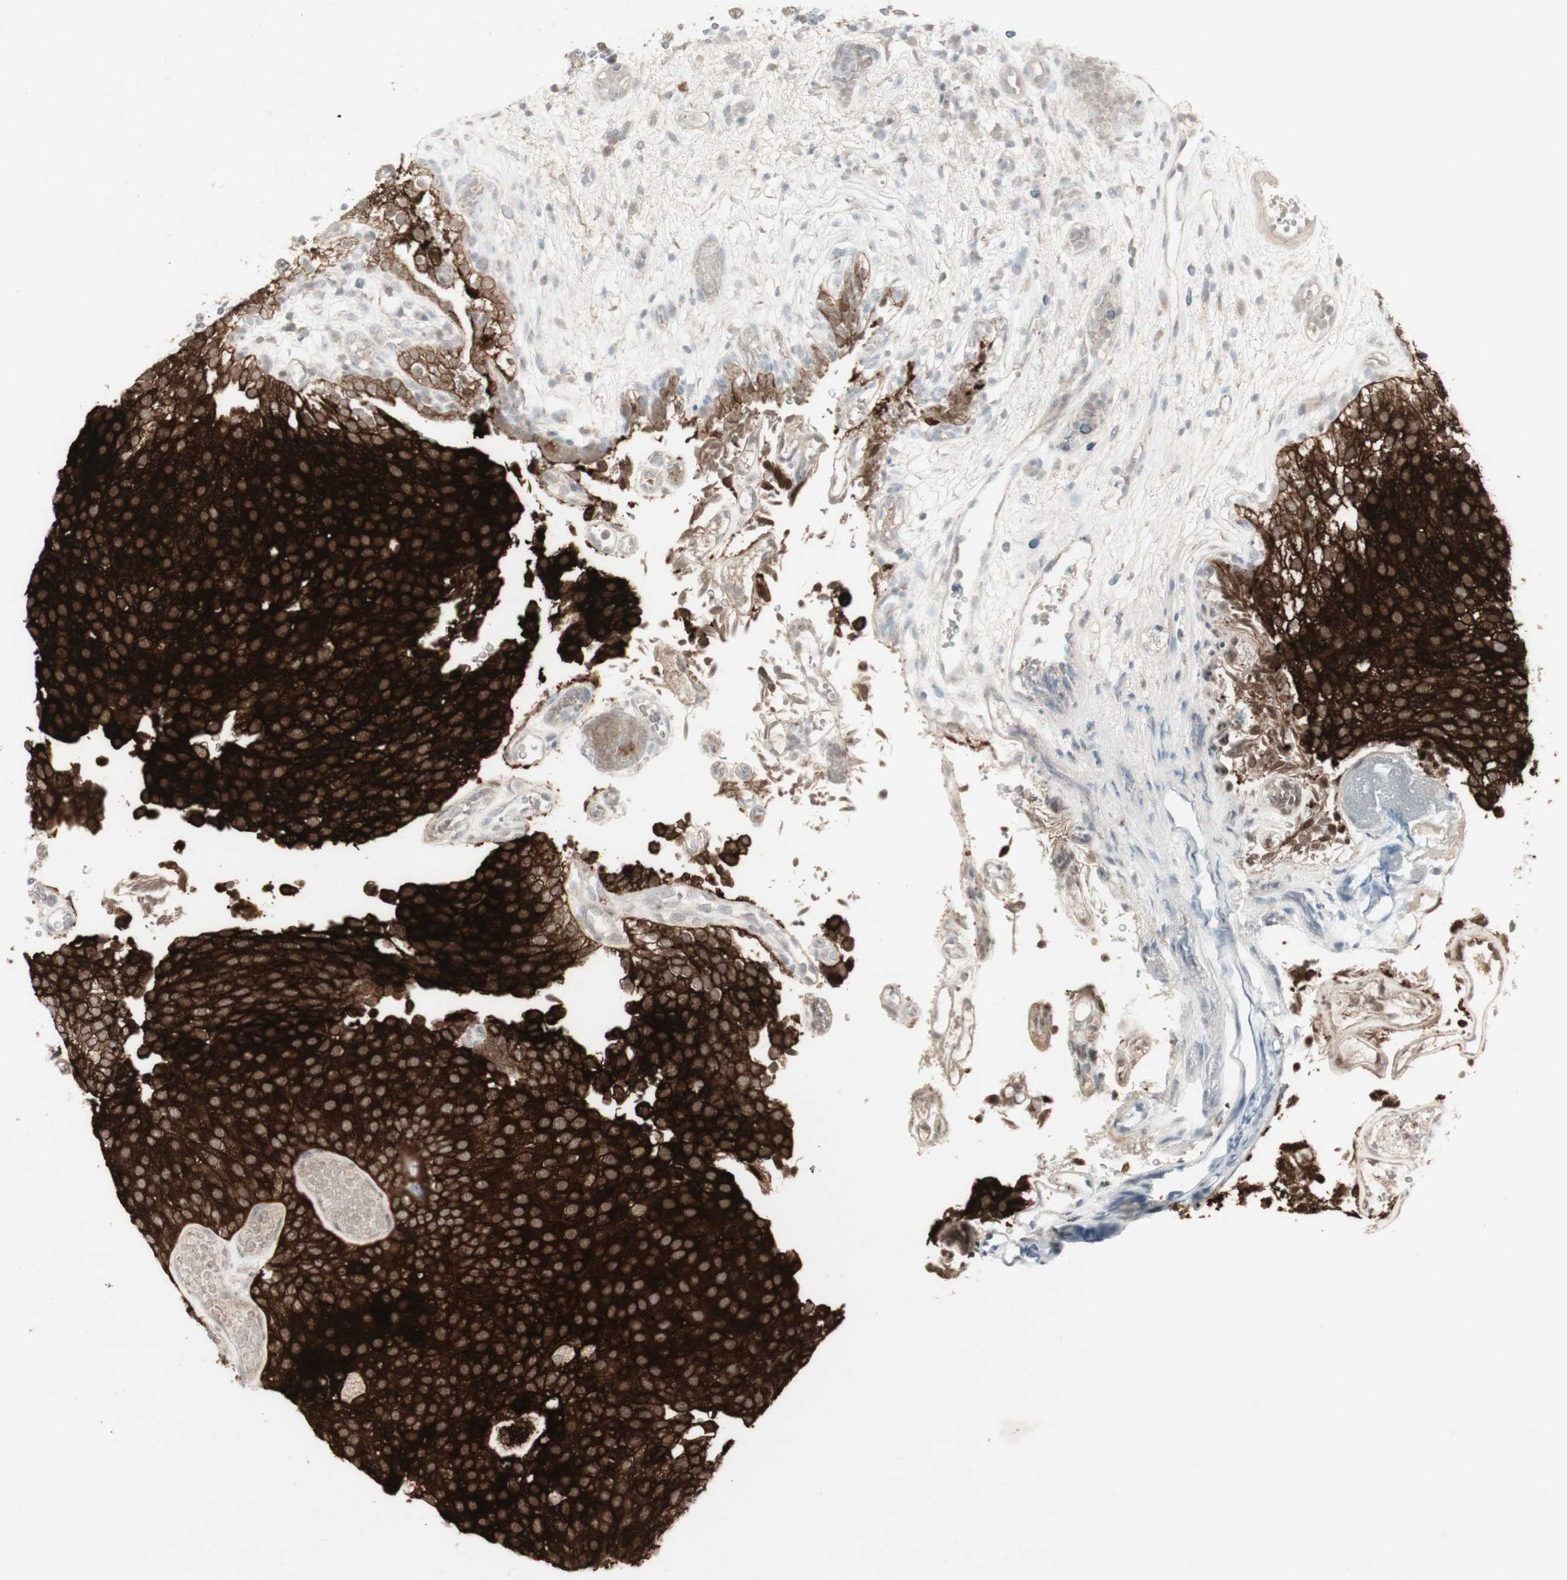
{"staining": {"intensity": "strong", "quantity": ">75%", "location": "cytoplasmic/membranous"}, "tissue": "urothelial cancer", "cell_type": "Tumor cells", "image_type": "cancer", "snomed": [{"axis": "morphology", "description": "Urothelial carcinoma, Low grade"}, {"axis": "topography", "description": "Urinary bladder"}], "caption": "Urothelial carcinoma (low-grade) stained for a protein shows strong cytoplasmic/membranous positivity in tumor cells. (brown staining indicates protein expression, while blue staining denotes nuclei).", "gene": "C1orf116", "patient": {"sex": "male", "age": 78}}